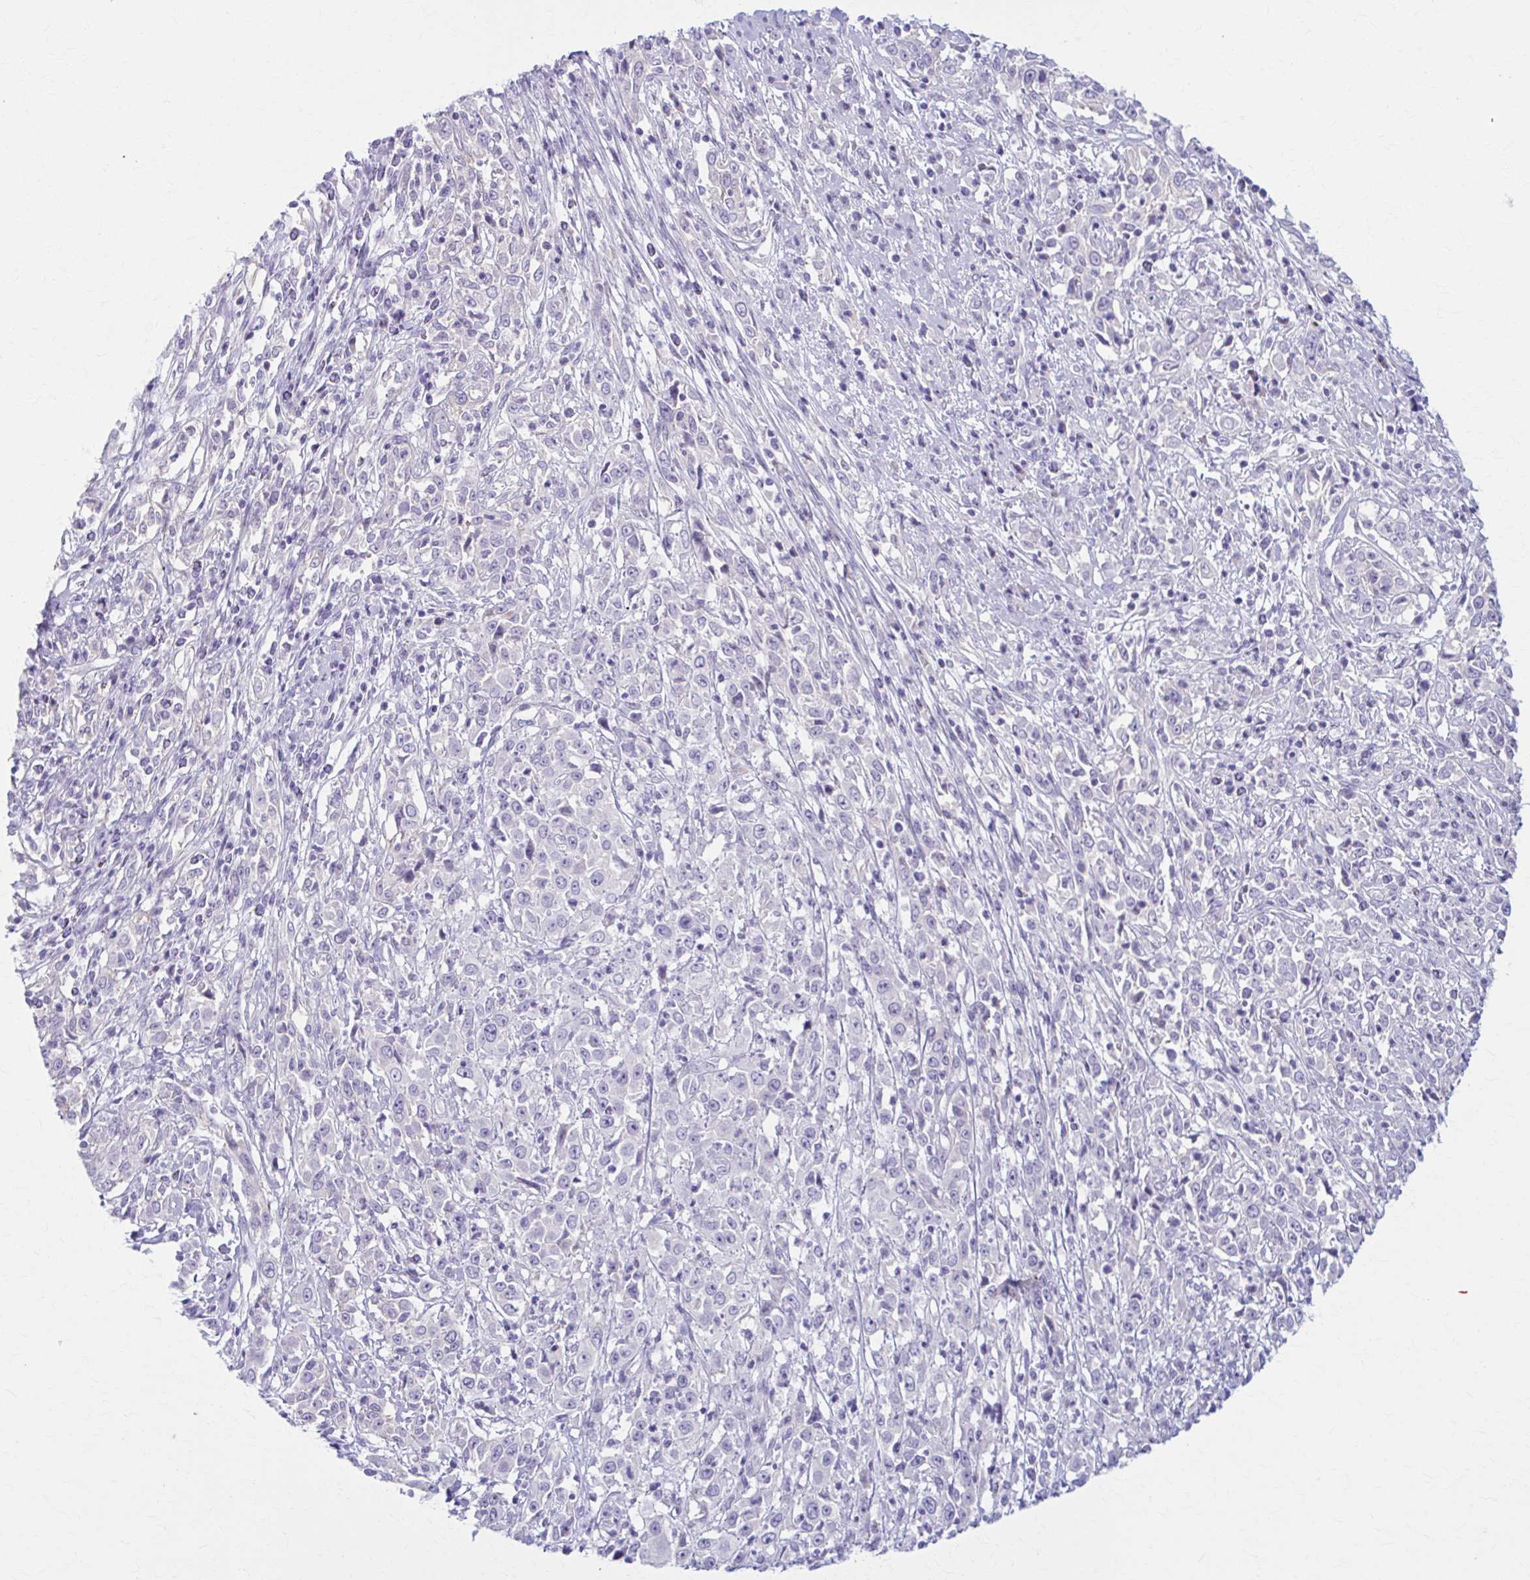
{"staining": {"intensity": "negative", "quantity": "none", "location": "none"}, "tissue": "cervical cancer", "cell_type": "Tumor cells", "image_type": "cancer", "snomed": [{"axis": "morphology", "description": "Adenocarcinoma, NOS"}, {"axis": "topography", "description": "Cervix"}], "caption": "This histopathology image is of adenocarcinoma (cervical) stained with immunohistochemistry (IHC) to label a protein in brown with the nuclei are counter-stained blue. There is no positivity in tumor cells.", "gene": "PRKRA", "patient": {"sex": "female", "age": 40}}